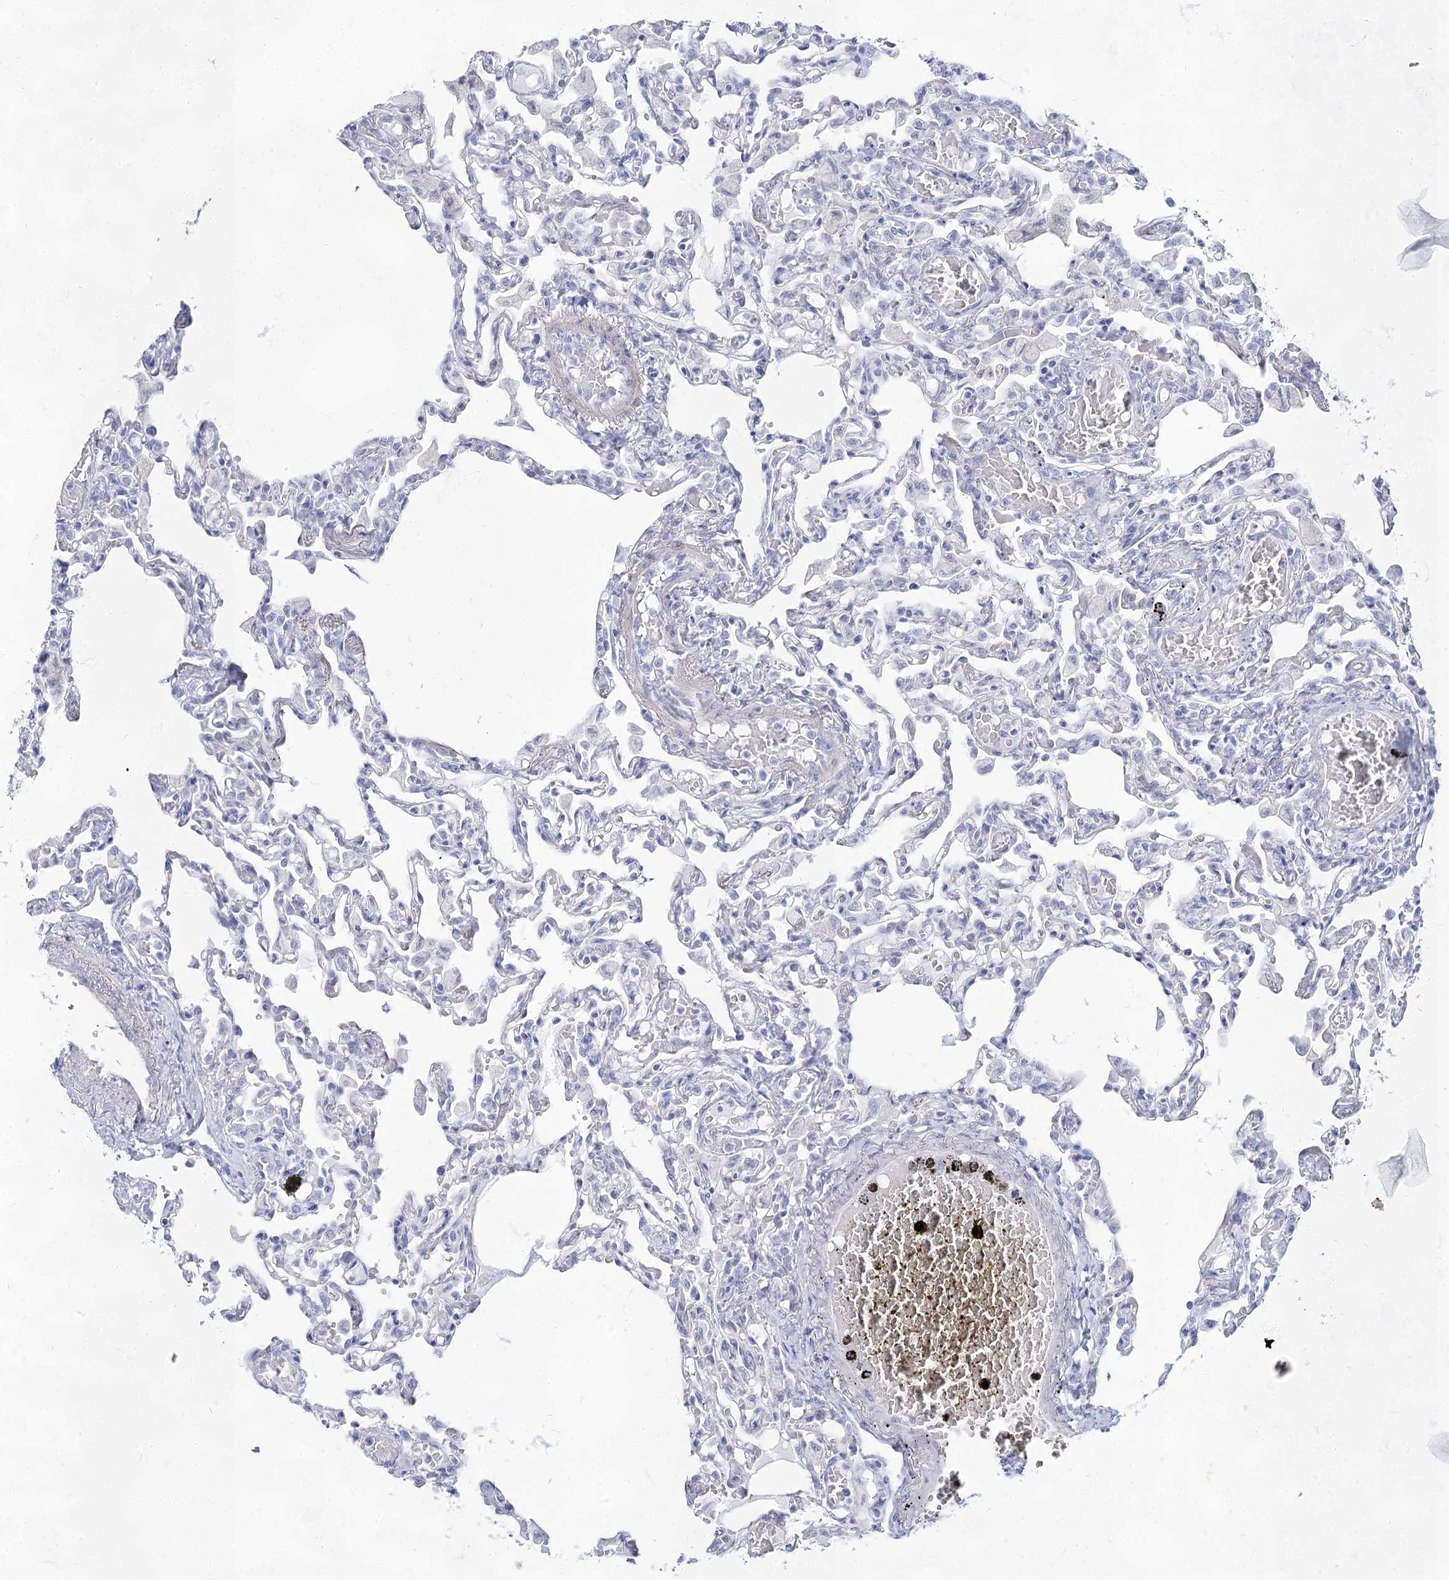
{"staining": {"intensity": "negative", "quantity": "none", "location": "none"}, "tissue": "lung", "cell_type": "Alveolar cells", "image_type": "normal", "snomed": [{"axis": "morphology", "description": "Normal tissue, NOS"}, {"axis": "topography", "description": "Bronchus"}, {"axis": "topography", "description": "Lung"}], "caption": "IHC photomicrograph of benign lung stained for a protein (brown), which displays no expression in alveolar cells.", "gene": "ACRV1", "patient": {"sex": "female", "age": 49}}